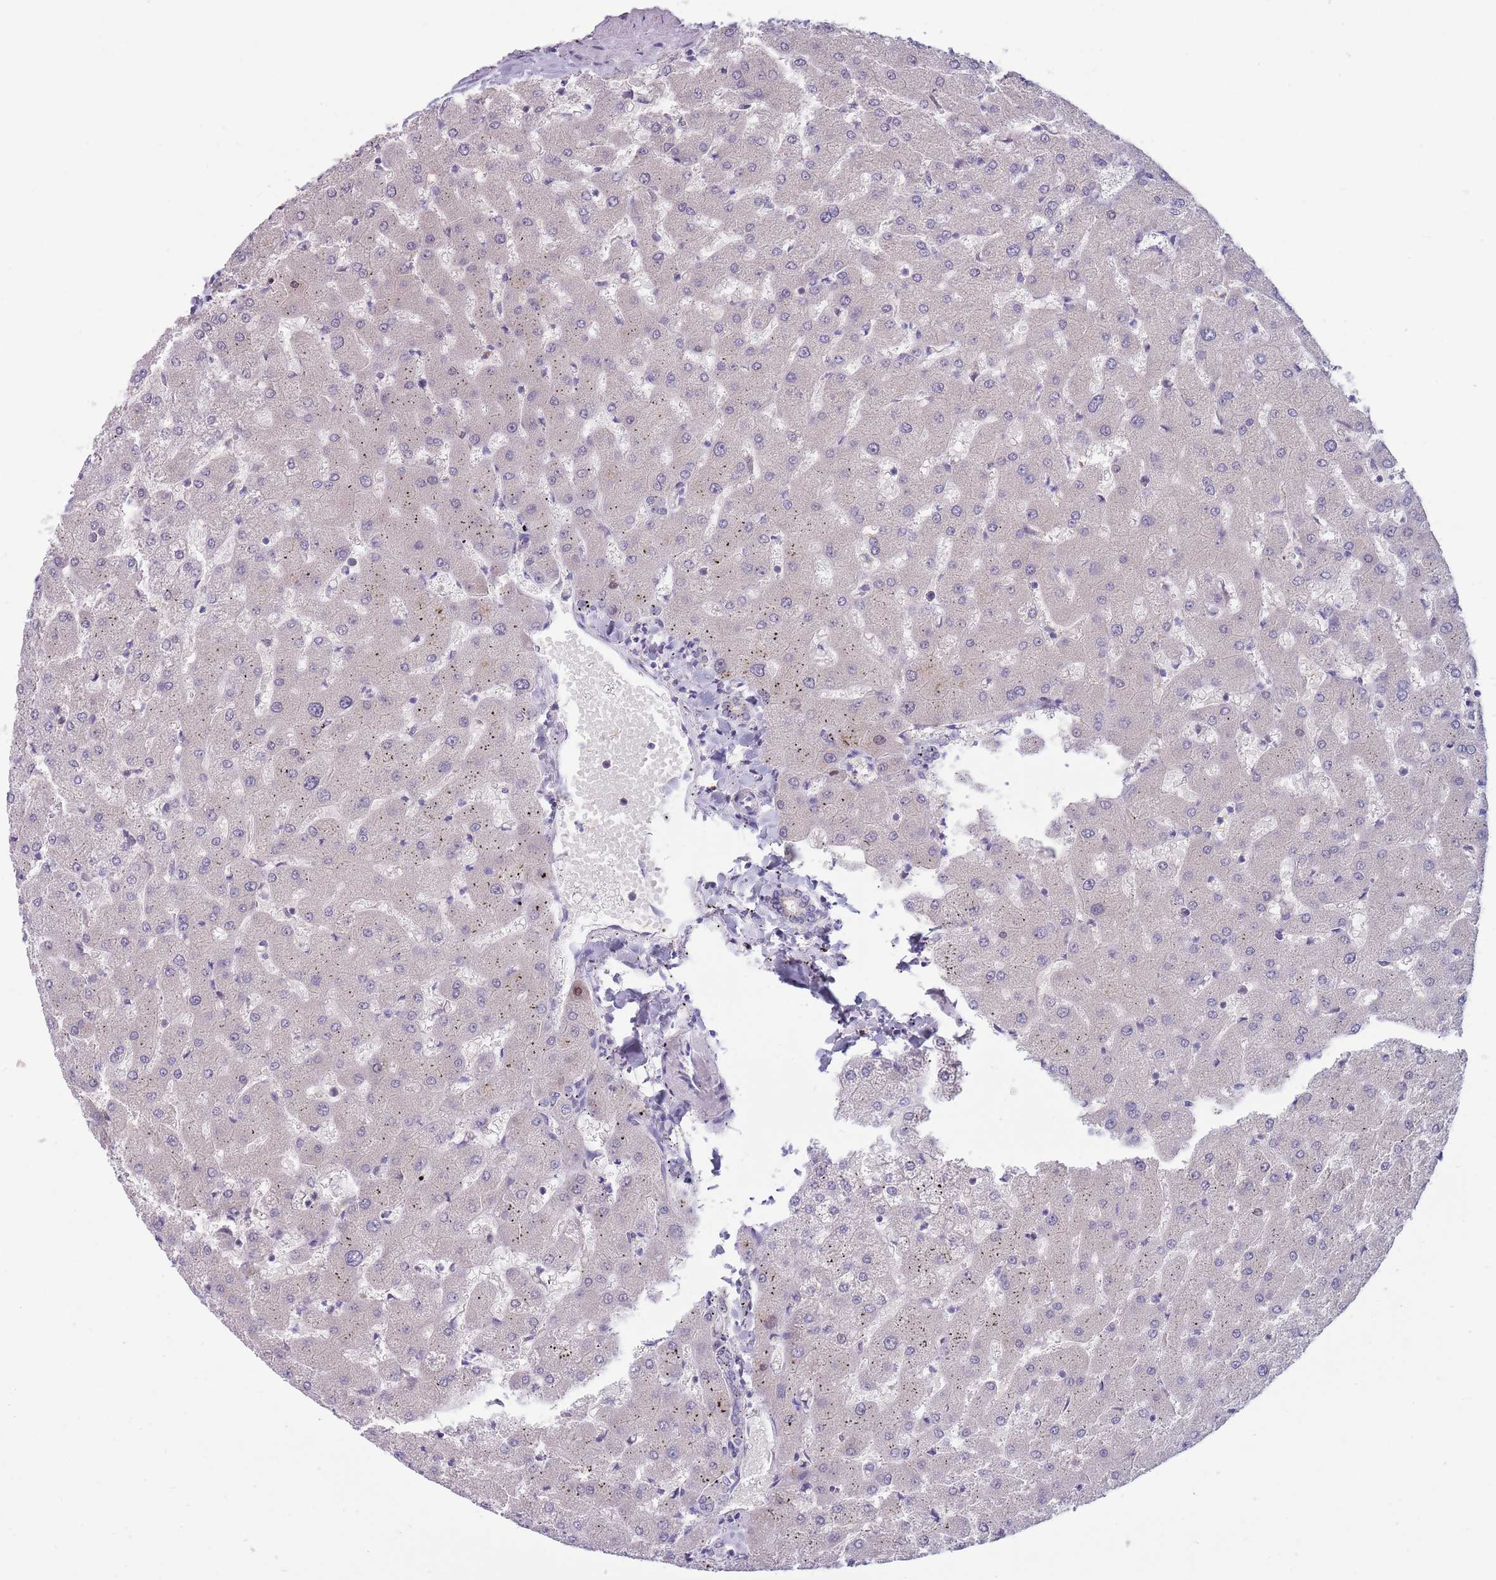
{"staining": {"intensity": "negative", "quantity": "none", "location": "none"}, "tissue": "liver", "cell_type": "Cholangiocytes", "image_type": "normal", "snomed": [{"axis": "morphology", "description": "Normal tissue, NOS"}, {"axis": "topography", "description": "Liver"}], "caption": "High power microscopy micrograph of an immunohistochemistry (IHC) histopathology image of unremarkable liver, revealing no significant expression in cholangiocytes. Nuclei are stained in blue.", "gene": "CLNS1A", "patient": {"sex": "female", "age": 63}}